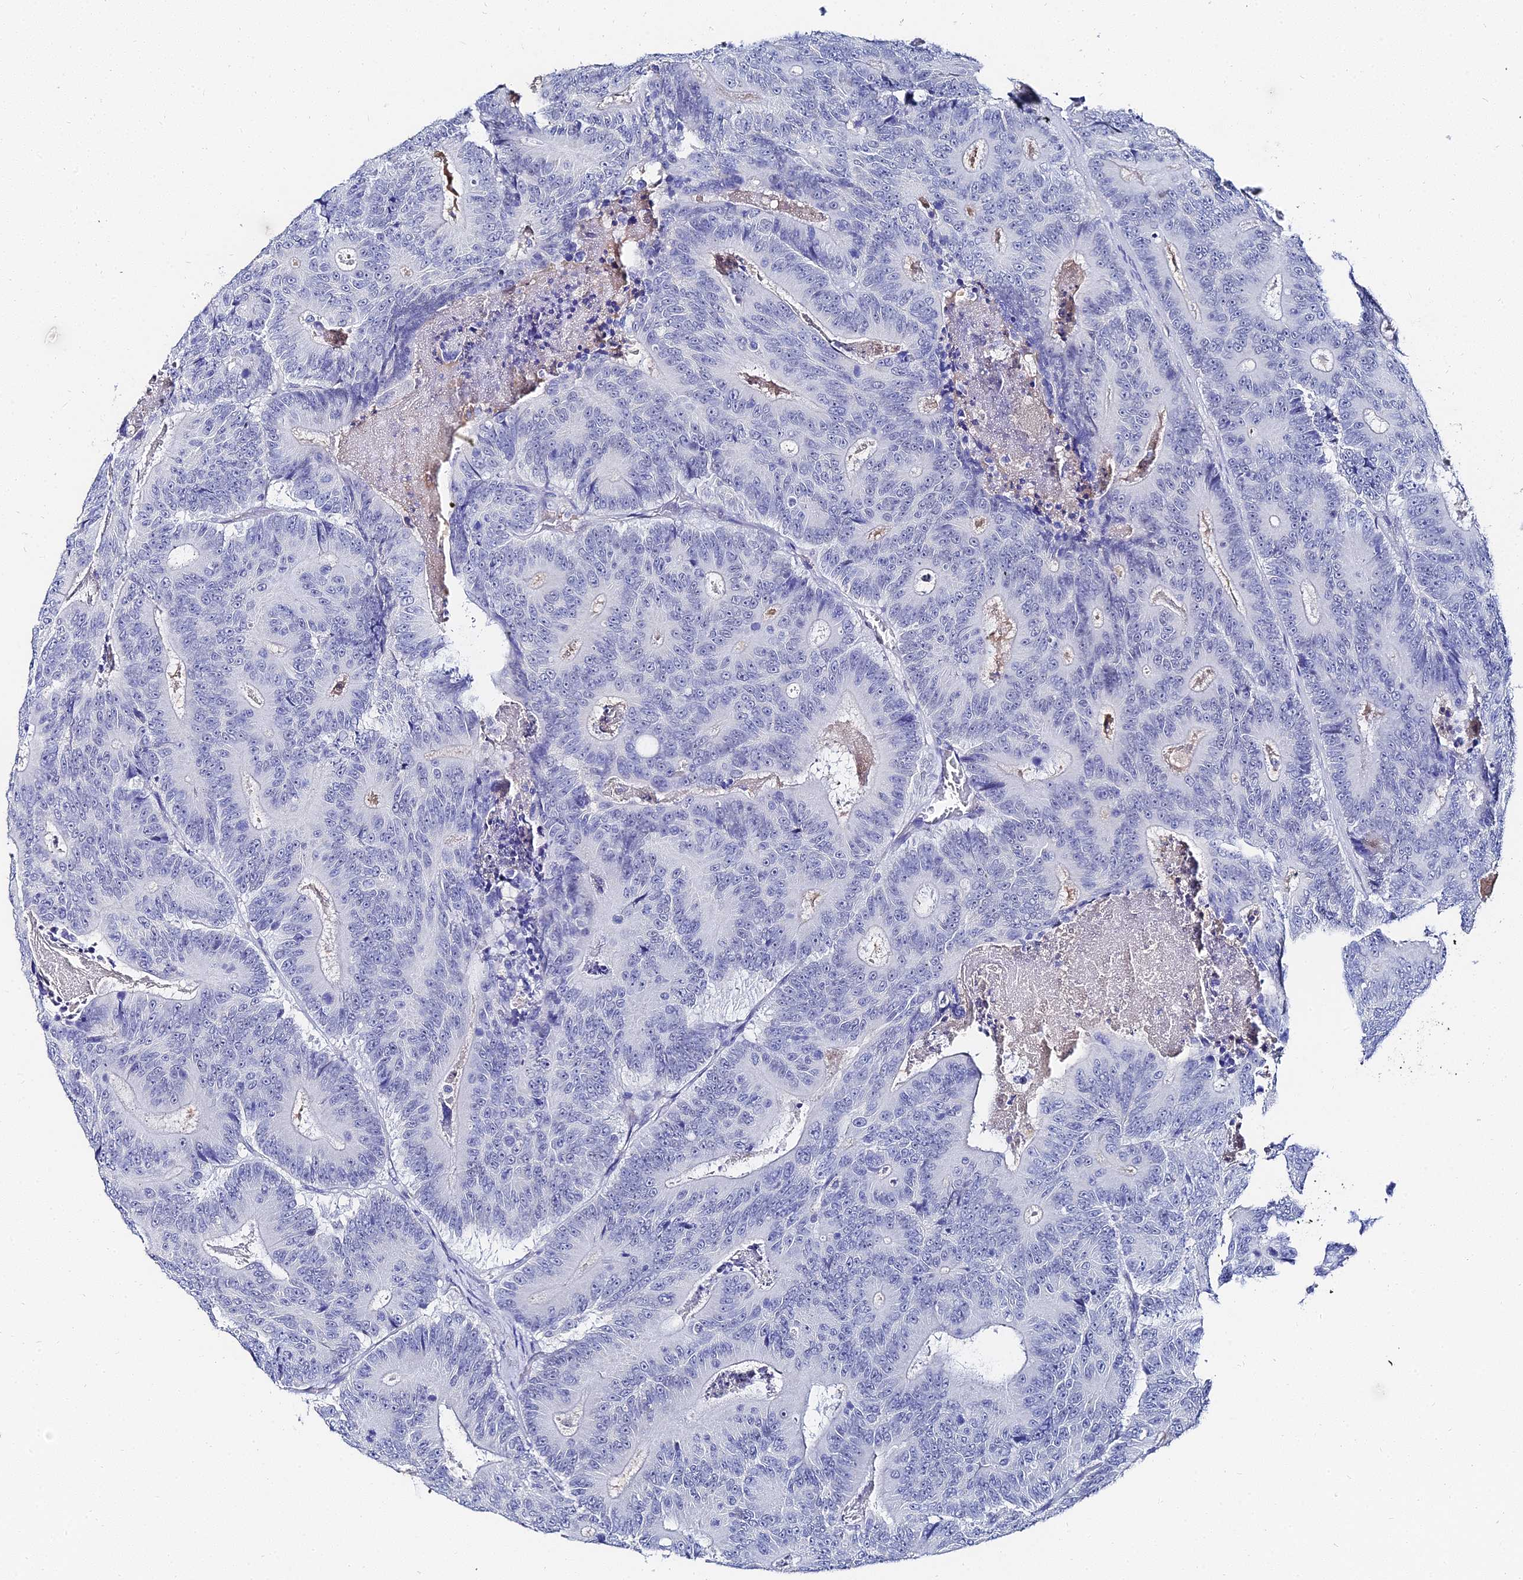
{"staining": {"intensity": "negative", "quantity": "none", "location": "none"}, "tissue": "colorectal cancer", "cell_type": "Tumor cells", "image_type": "cancer", "snomed": [{"axis": "morphology", "description": "Adenocarcinoma, NOS"}, {"axis": "topography", "description": "Colon"}], "caption": "High magnification brightfield microscopy of colorectal cancer stained with DAB (brown) and counterstained with hematoxylin (blue): tumor cells show no significant expression.", "gene": "KRT17", "patient": {"sex": "male", "age": 83}}